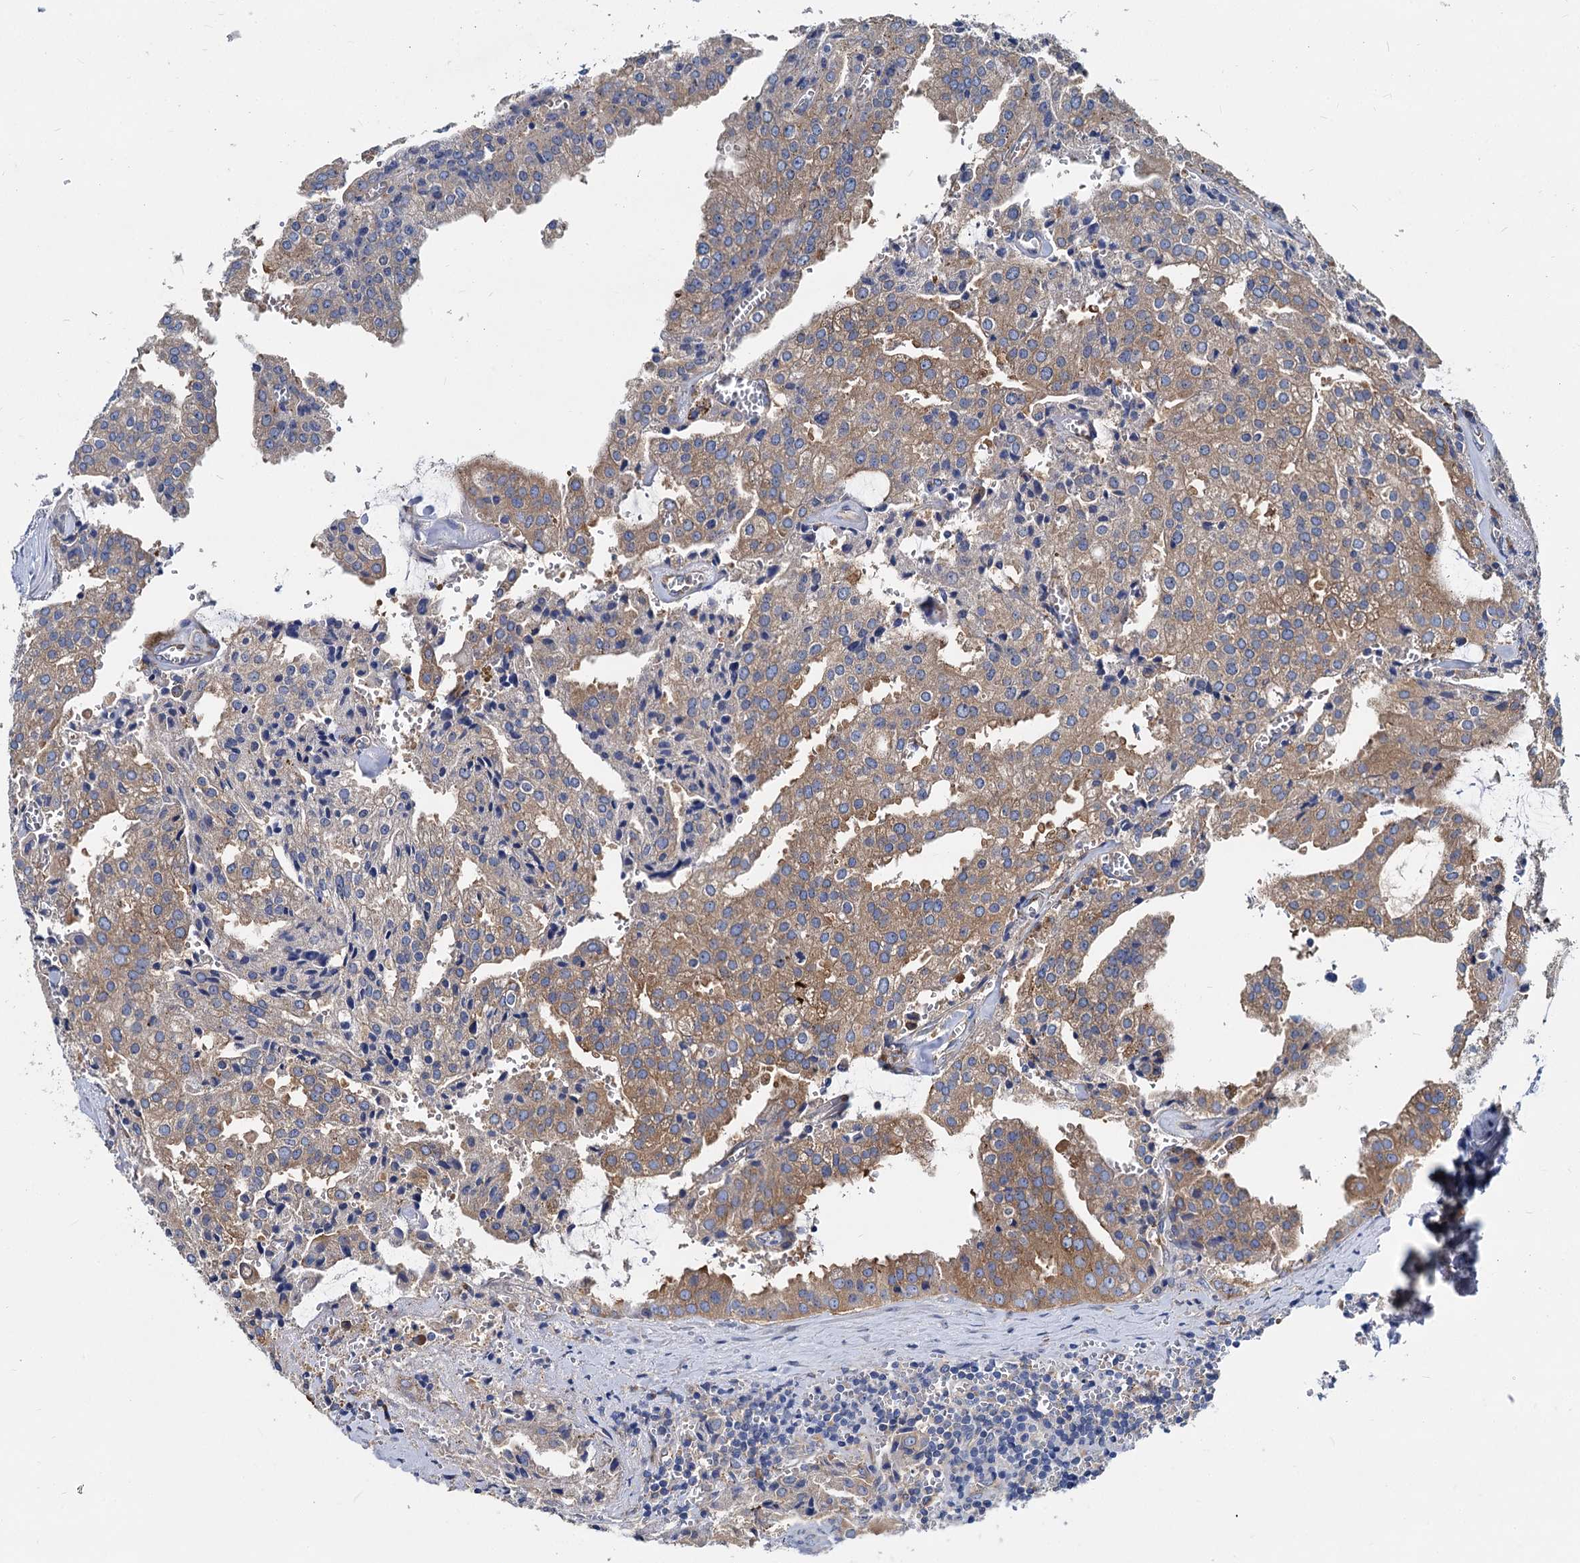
{"staining": {"intensity": "moderate", "quantity": "25%-75%", "location": "cytoplasmic/membranous"}, "tissue": "prostate cancer", "cell_type": "Tumor cells", "image_type": "cancer", "snomed": [{"axis": "morphology", "description": "Adenocarcinoma, High grade"}, {"axis": "topography", "description": "Prostate"}], "caption": "Human prostate high-grade adenocarcinoma stained with a protein marker exhibits moderate staining in tumor cells.", "gene": "QARS1", "patient": {"sex": "male", "age": 68}}